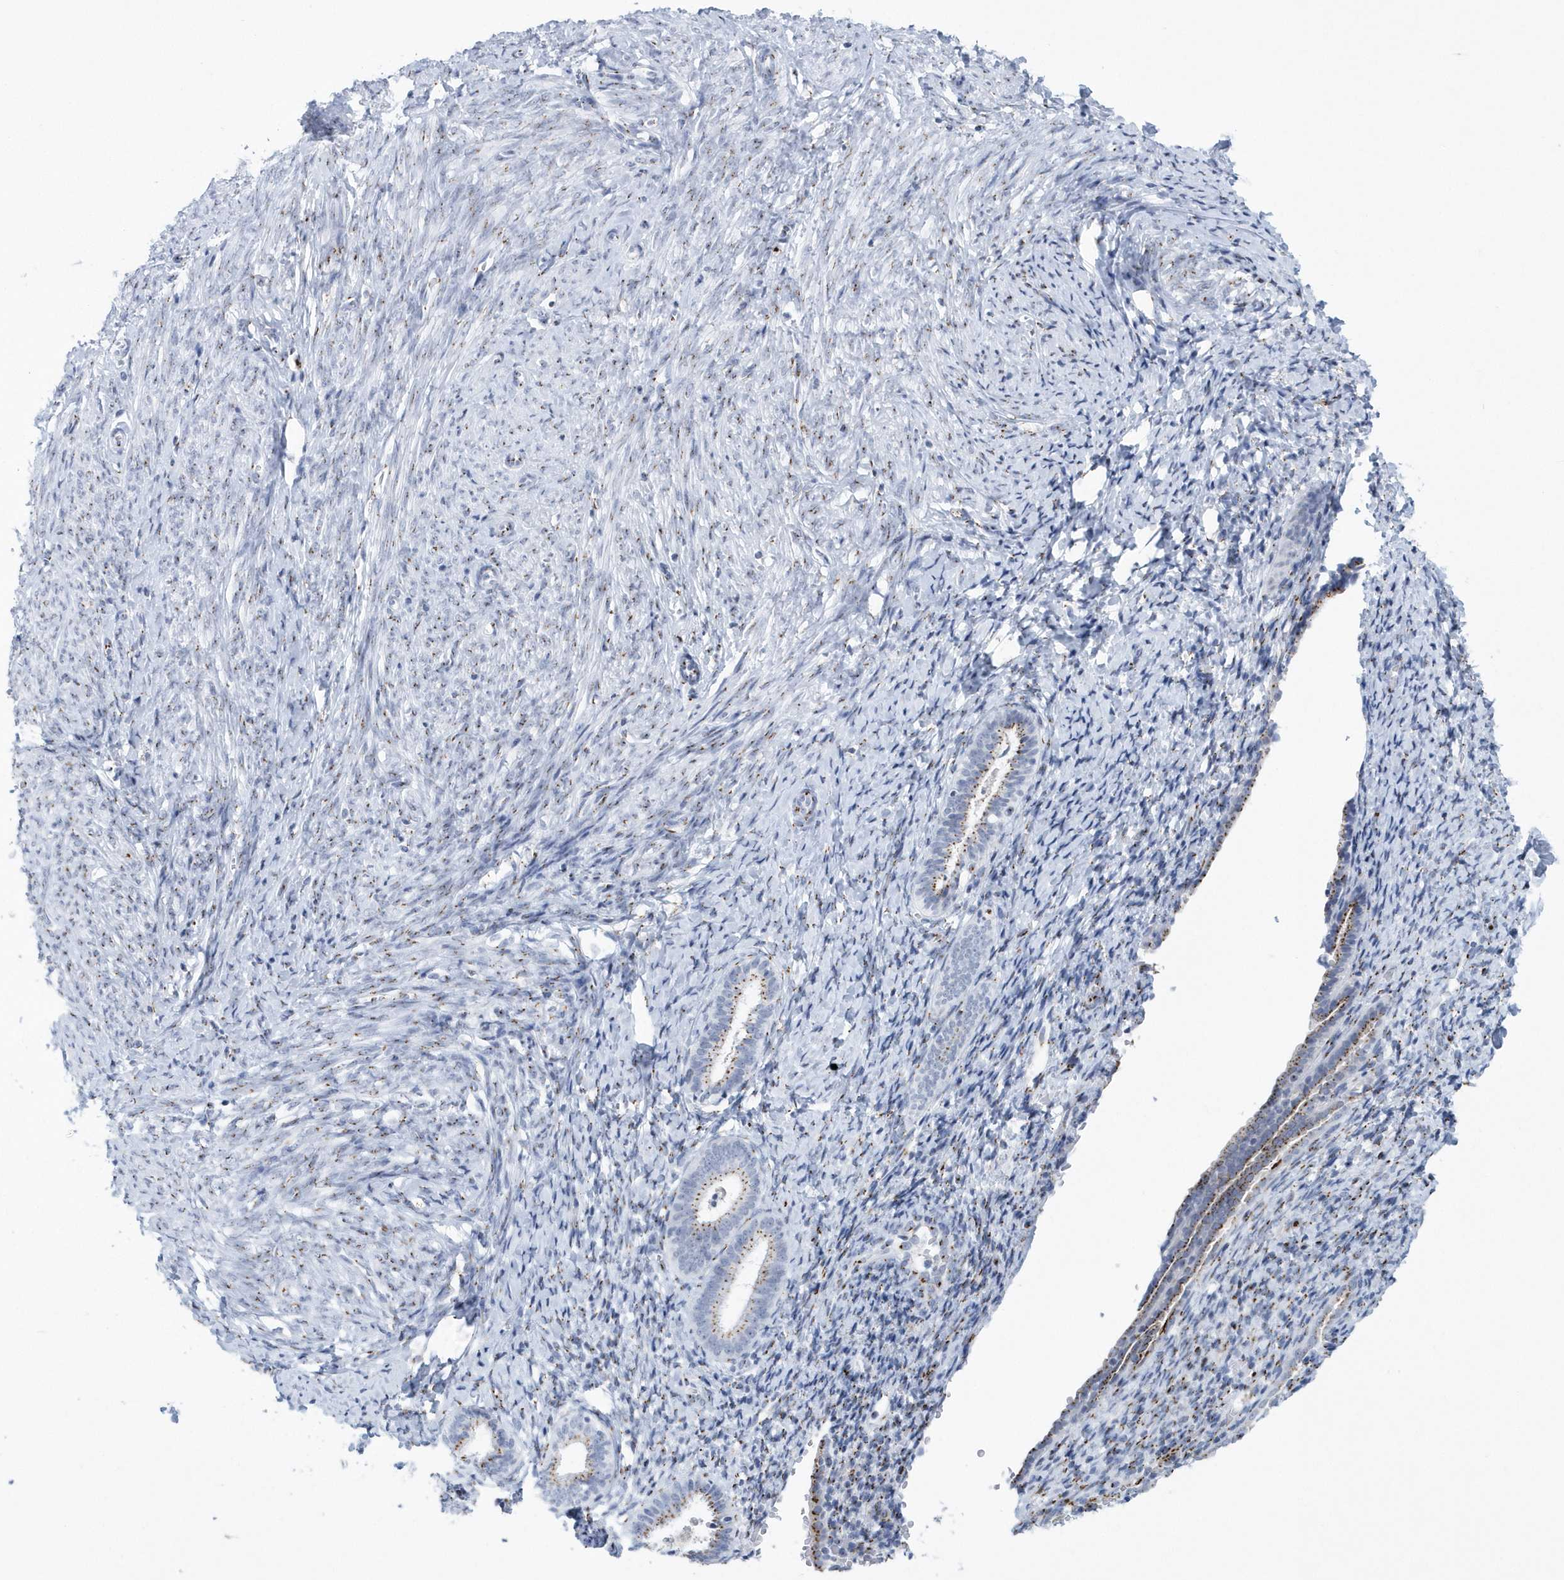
{"staining": {"intensity": "moderate", "quantity": "<25%", "location": "cytoplasmic/membranous"}, "tissue": "endometrium", "cell_type": "Cells in endometrial stroma", "image_type": "normal", "snomed": [{"axis": "morphology", "description": "Normal tissue, NOS"}, {"axis": "topography", "description": "Endometrium"}], "caption": "This histopathology image demonstrates immunohistochemistry (IHC) staining of normal endometrium, with low moderate cytoplasmic/membranous staining in about <25% of cells in endometrial stroma.", "gene": "SLX9", "patient": {"sex": "female", "age": 72}}